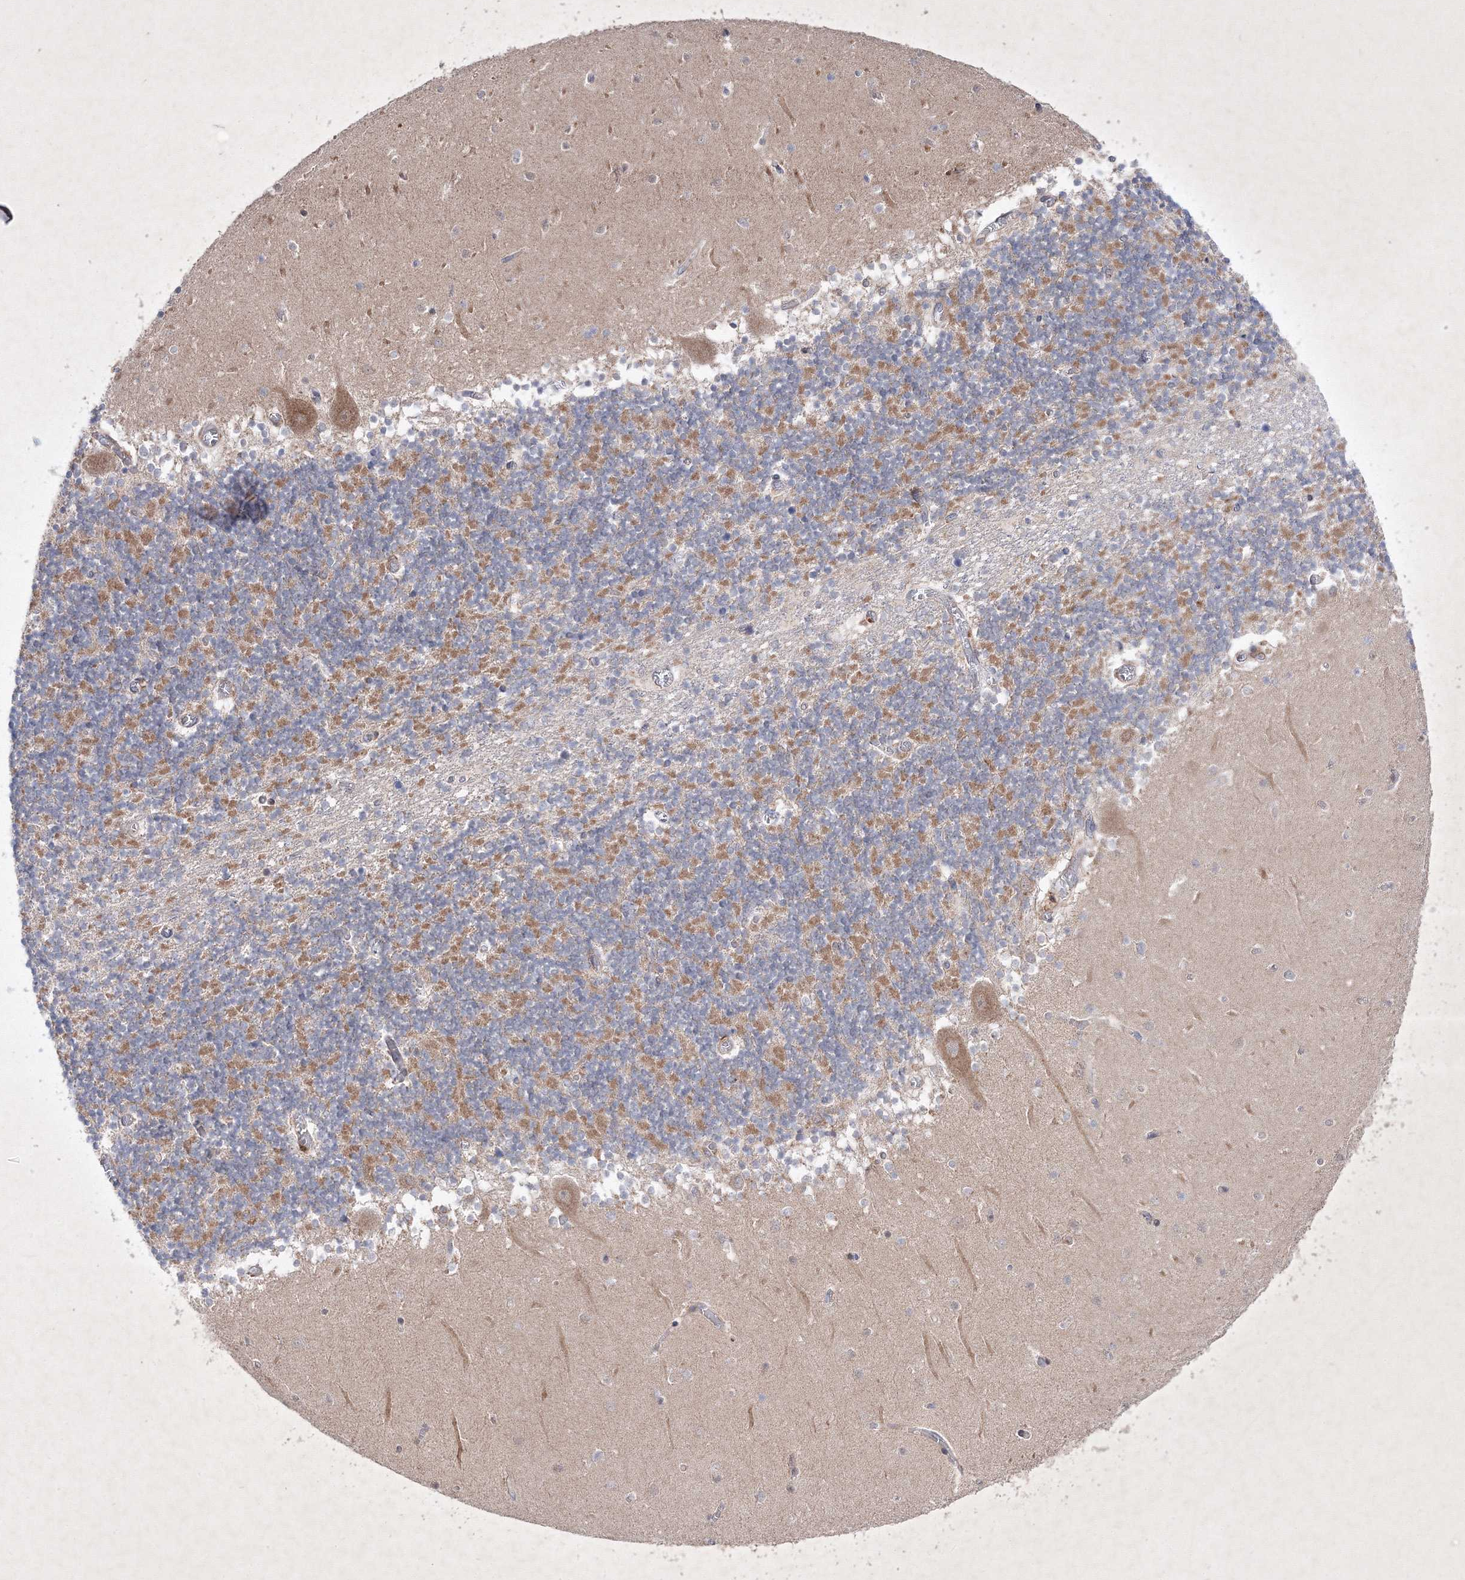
{"staining": {"intensity": "moderate", "quantity": "25%-75%", "location": "cytoplasmic/membranous"}, "tissue": "cerebellum", "cell_type": "Cells in granular layer", "image_type": "normal", "snomed": [{"axis": "morphology", "description": "Normal tissue, NOS"}, {"axis": "topography", "description": "Cerebellum"}], "caption": "Immunohistochemistry (IHC) micrograph of normal cerebellum: cerebellum stained using IHC shows medium levels of moderate protein expression localized specifically in the cytoplasmic/membranous of cells in granular layer, appearing as a cytoplasmic/membranous brown color.", "gene": "OPA1", "patient": {"sex": "female", "age": 28}}